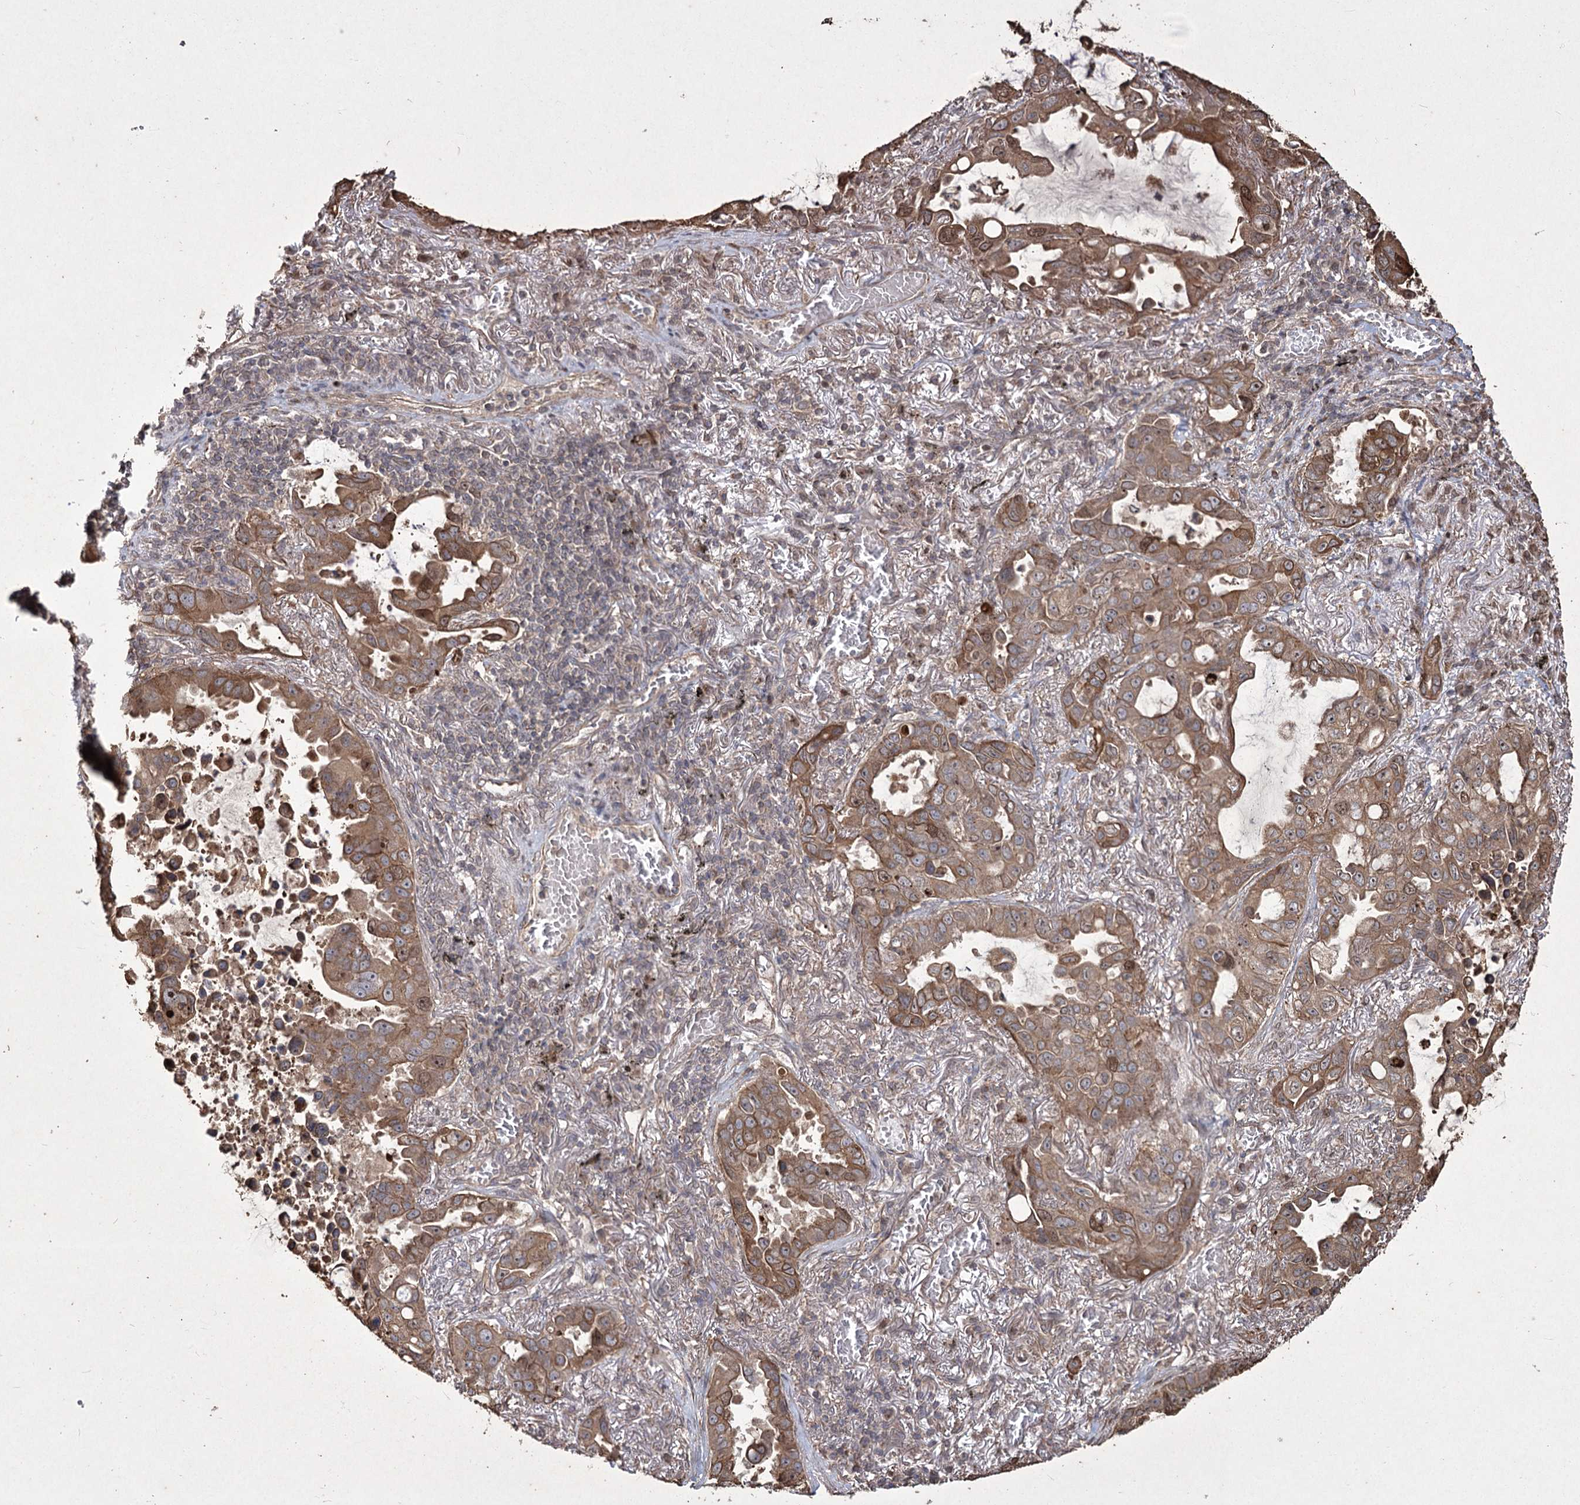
{"staining": {"intensity": "moderate", "quantity": ">75%", "location": "cytoplasmic/membranous,nuclear"}, "tissue": "lung cancer", "cell_type": "Tumor cells", "image_type": "cancer", "snomed": [{"axis": "morphology", "description": "Adenocarcinoma, NOS"}, {"axis": "topography", "description": "Lung"}], "caption": "A histopathology image showing moderate cytoplasmic/membranous and nuclear staining in about >75% of tumor cells in lung cancer, as visualized by brown immunohistochemical staining.", "gene": "PRC1", "patient": {"sex": "male", "age": 64}}